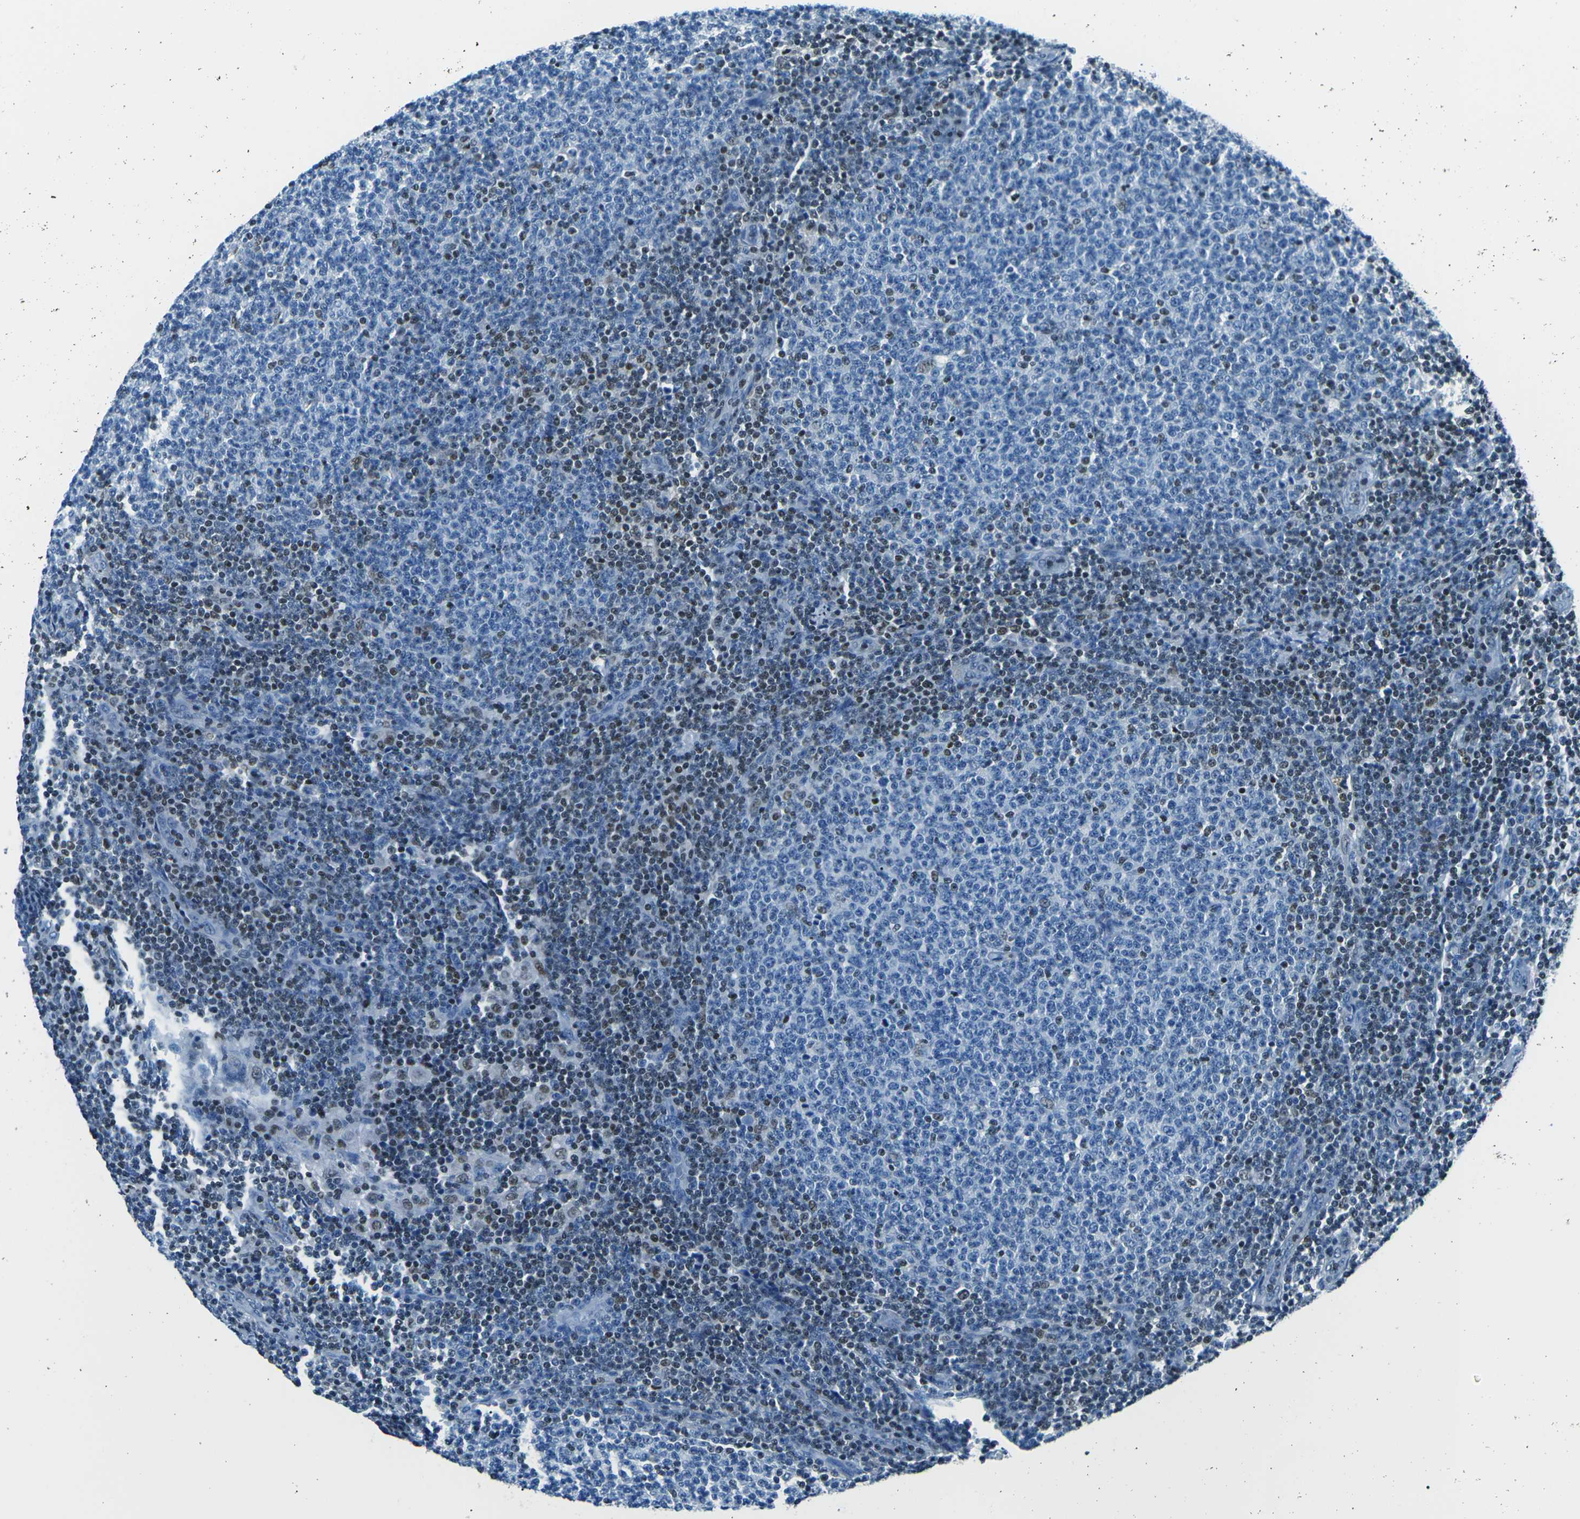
{"staining": {"intensity": "moderate", "quantity": "25%-75%", "location": "nuclear"}, "tissue": "lymphoma", "cell_type": "Tumor cells", "image_type": "cancer", "snomed": [{"axis": "morphology", "description": "Malignant lymphoma, non-Hodgkin's type, Low grade"}, {"axis": "topography", "description": "Lymph node"}], "caption": "An image of low-grade malignant lymphoma, non-Hodgkin's type stained for a protein reveals moderate nuclear brown staining in tumor cells. (brown staining indicates protein expression, while blue staining denotes nuclei).", "gene": "CELF2", "patient": {"sex": "male", "age": 66}}